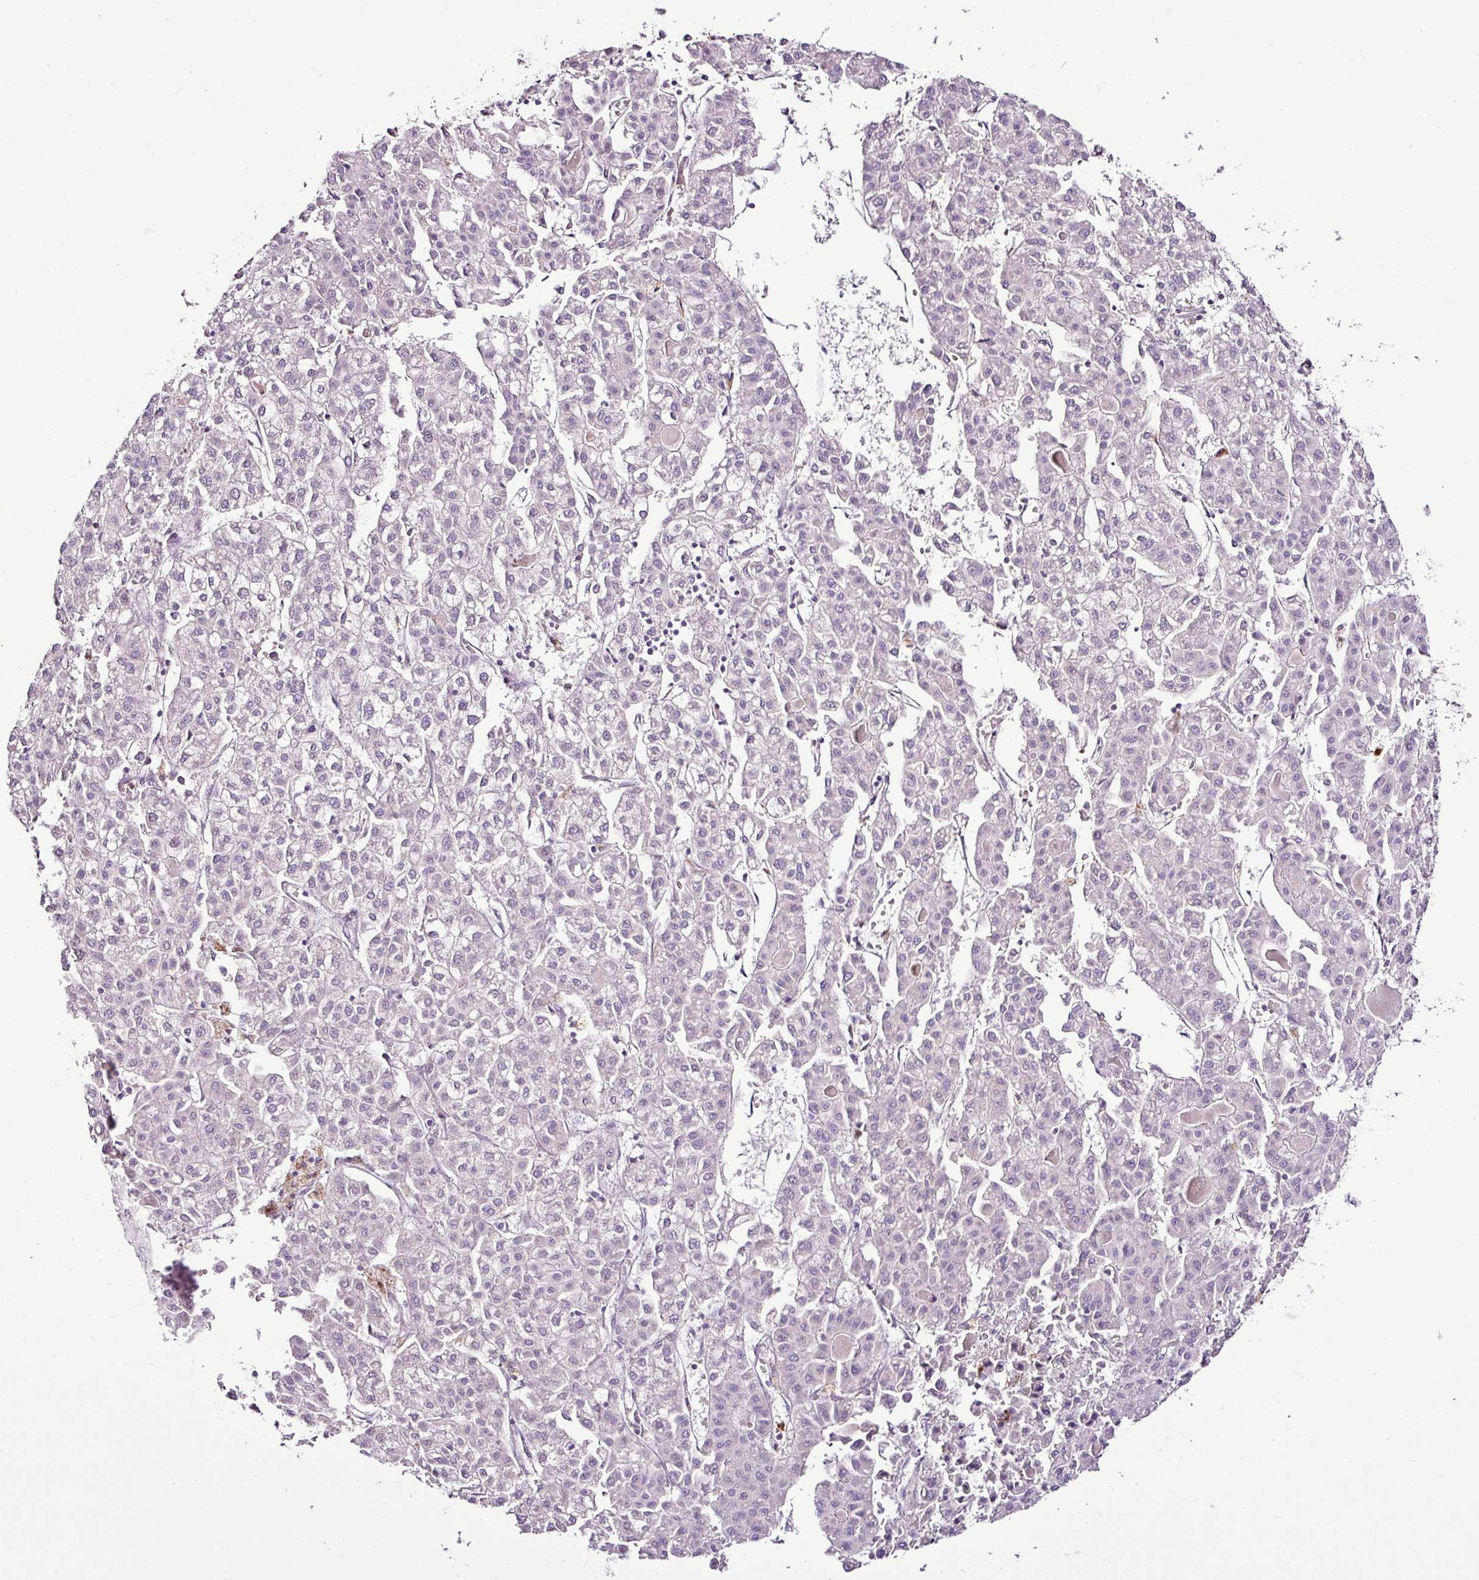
{"staining": {"intensity": "negative", "quantity": "none", "location": "none"}, "tissue": "liver cancer", "cell_type": "Tumor cells", "image_type": "cancer", "snomed": [{"axis": "morphology", "description": "Carcinoma, Hepatocellular, NOS"}, {"axis": "topography", "description": "Liver"}], "caption": "High magnification brightfield microscopy of hepatocellular carcinoma (liver) stained with DAB (3,3'-diaminobenzidine) (brown) and counterstained with hematoxylin (blue): tumor cells show no significant positivity.", "gene": "ESR1", "patient": {"sex": "female", "age": 43}}